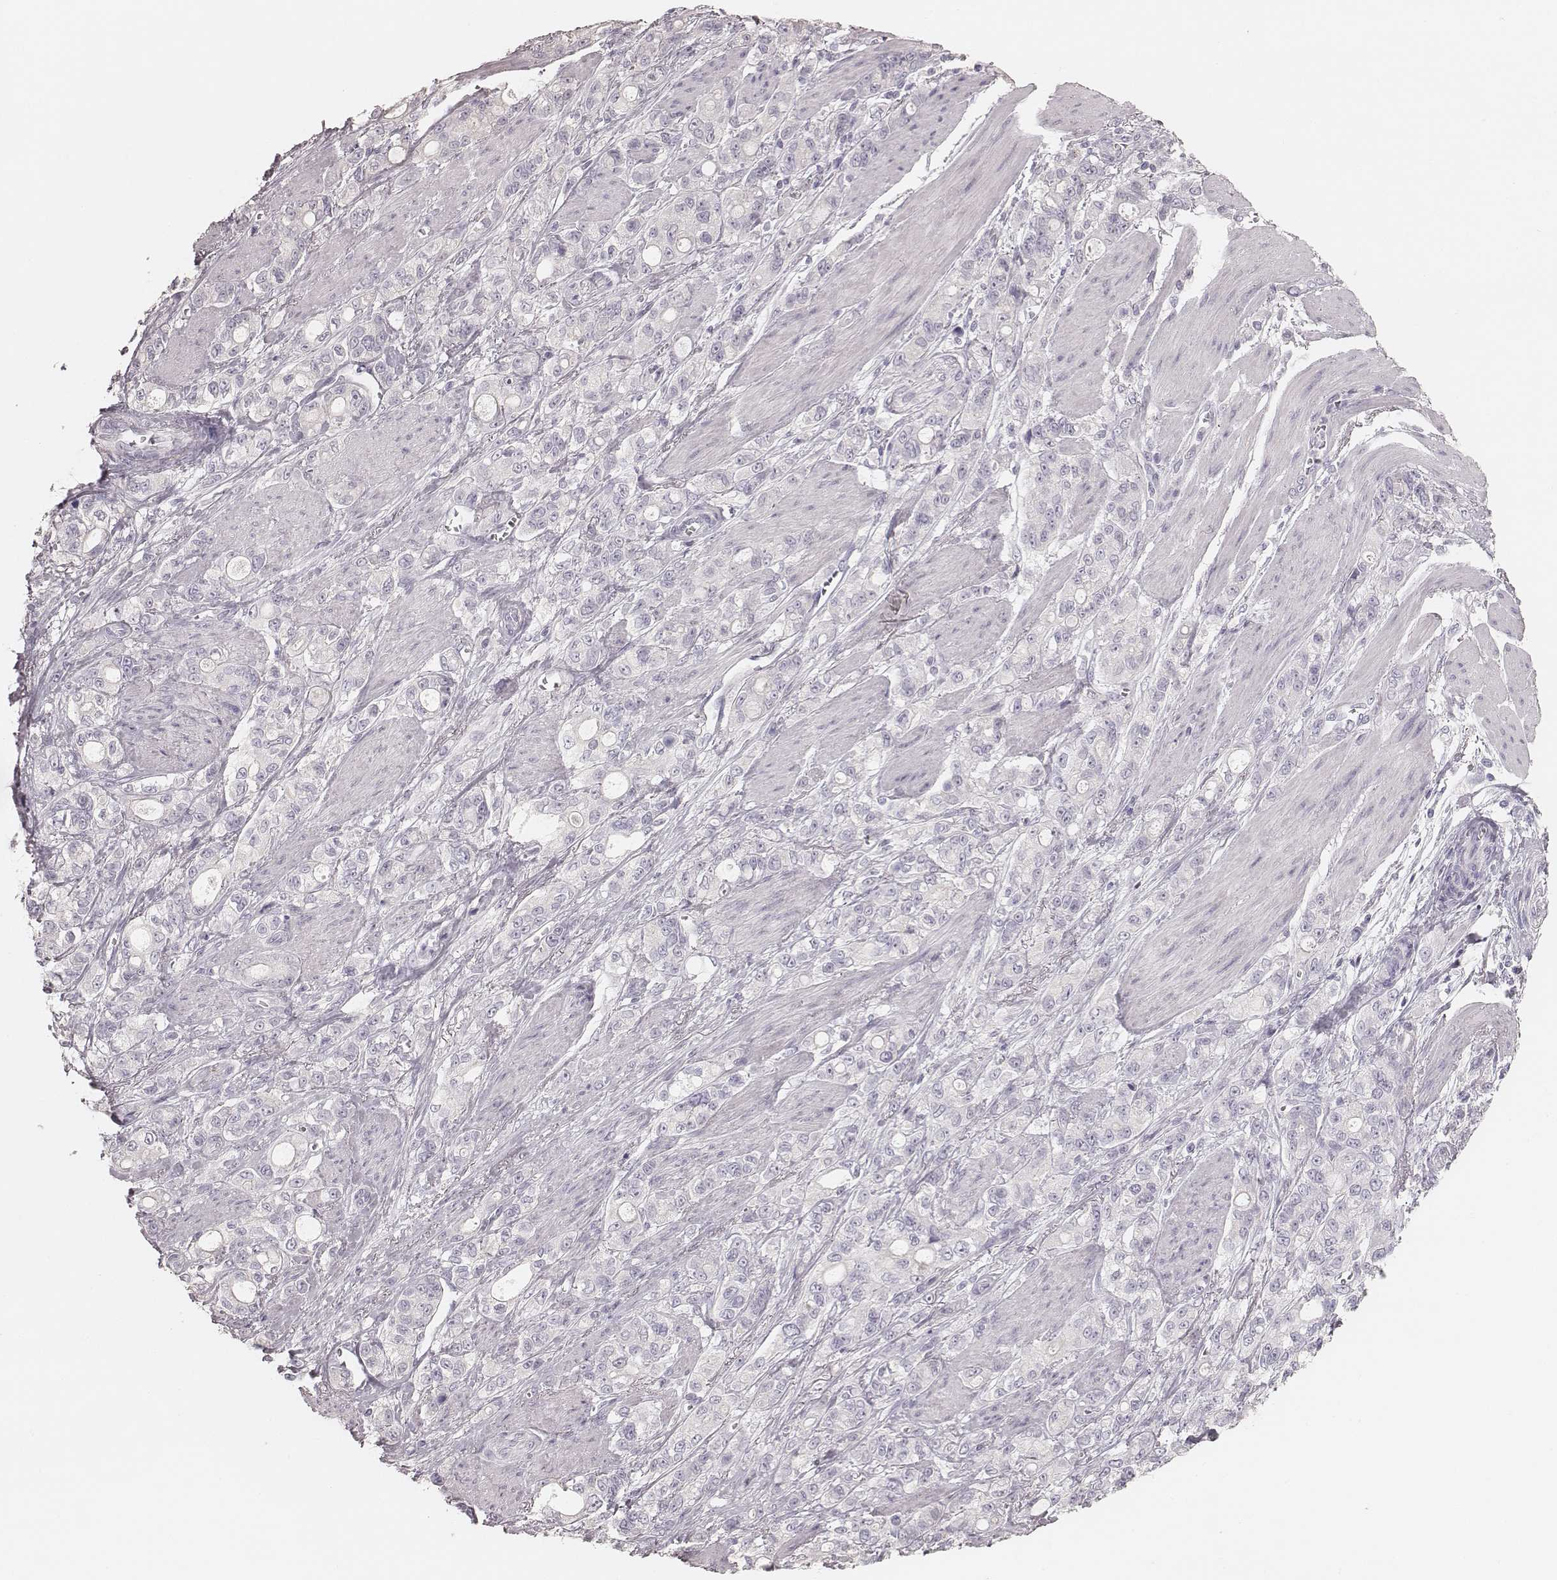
{"staining": {"intensity": "negative", "quantity": "none", "location": "none"}, "tissue": "stomach cancer", "cell_type": "Tumor cells", "image_type": "cancer", "snomed": [{"axis": "morphology", "description": "Adenocarcinoma, NOS"}, {"axis": "topography", "description": "Stomach"}], "caption": "There is no significant positivity in tumor cells of stomach adenocarcinoma.", "gene": "ZP4", "patient": {"sex": "male", "age": 63}}